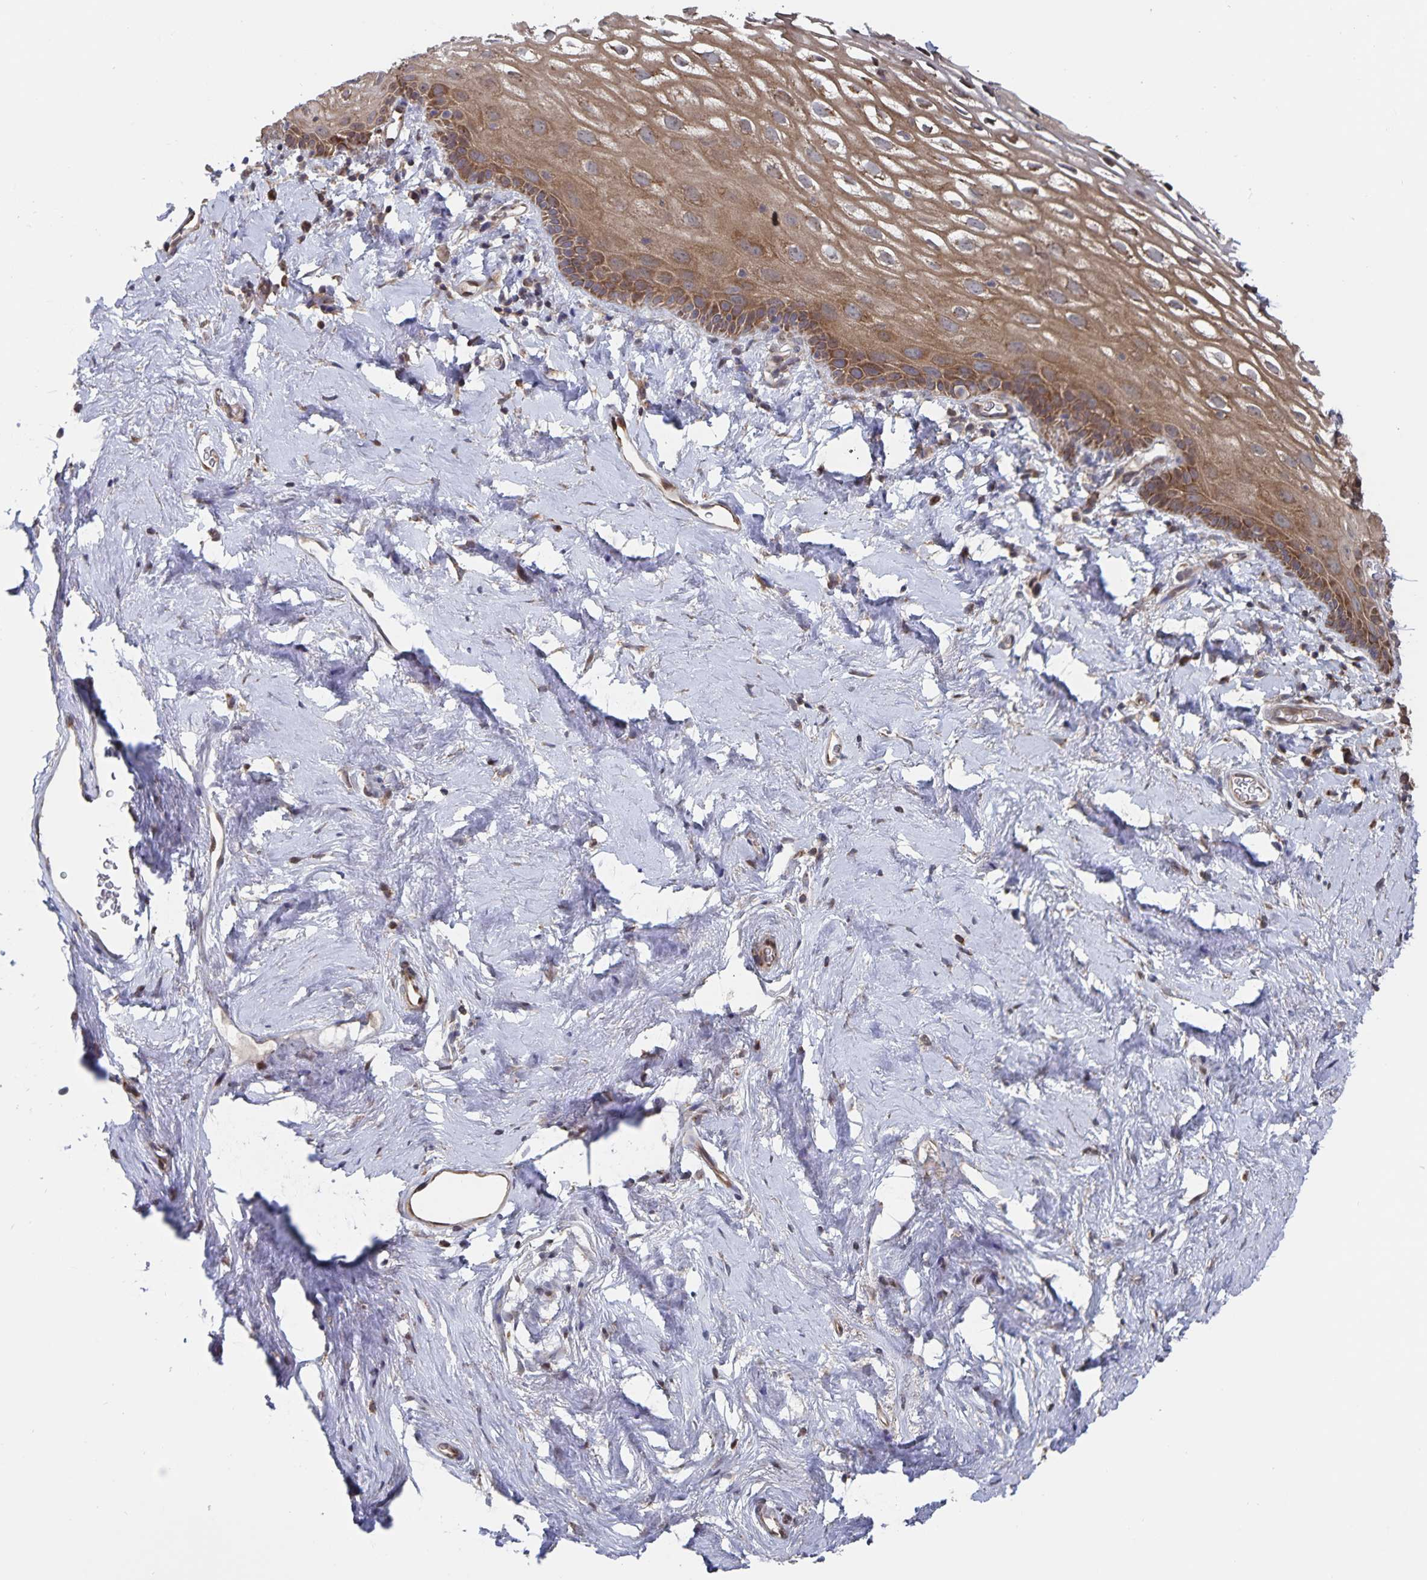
{"staining": {"intensity": "moderate", "quantity": ">75%", "location": "cytoplasmic/membranous"}, "tissue": "vagina", "cell_type": "Squamous epithelial cells", "image_type": "normal", "snomed": [{"axis": "morphology", "description": "Normal tissue, NOS"}, {"axis": "morphology", "description": "Adenocarcinoma, NOS"}, {"axis": "topography", "description": "Rectum"}, {"axis": "topography", "description": "Vagina"}, {"axis": "topography", "description": "Peripheral nerve tissue"}], "caption": "Vagina was stained to show a protein in brown. There is medium levels of moderate cytoplasmic/membranous expression in about >75% of squamous epithelial cells. The staining was performed using DAB, with brown indicating positive protein expression. Nuclei are stained blue with hematoxylin.", "gene": "ACACA", "patient": {"sex": "female", "age": 71}}